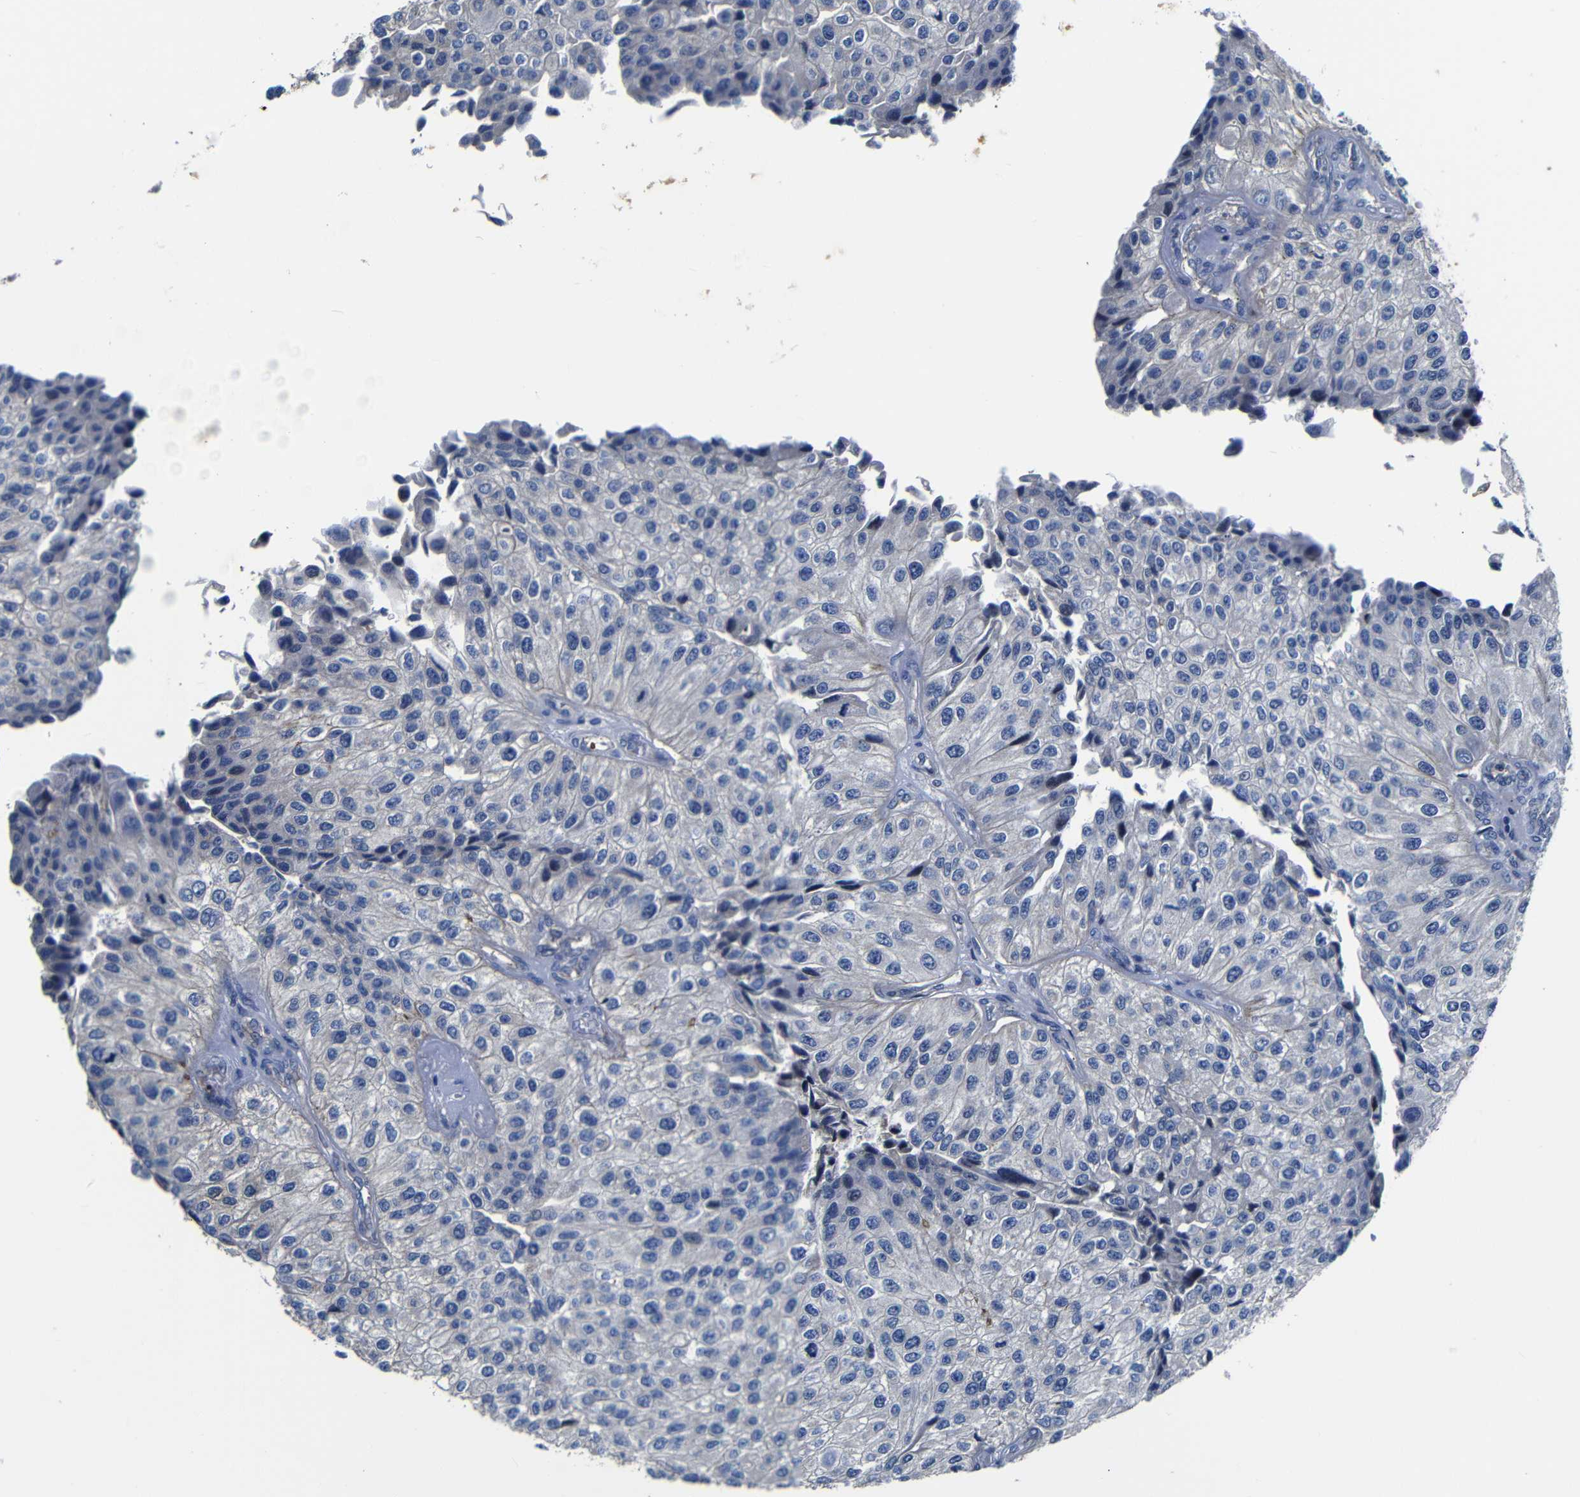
{"staining": {"intensity": "negative", "quantity": "none", "location": "none"}, "tissue": "urothelial cancer", "cell_type": "Tumor cells", "image_type": "cancer", "snomed": [{"axis": "morphology", "description": "Urothelial carcinoma, High grade"}, {"axis": "topography", "description": "Kidney"}, {"axis": "topography", "description": "Urinary bladder"}], "caption": "Immunohistochemistry image of human urothelial carcinoma (high-grade) stained for a protein (brown), which displays no expression in tumor cells.", "gene": "AFDN", "patient": {"sex": "male", "age": 77}}